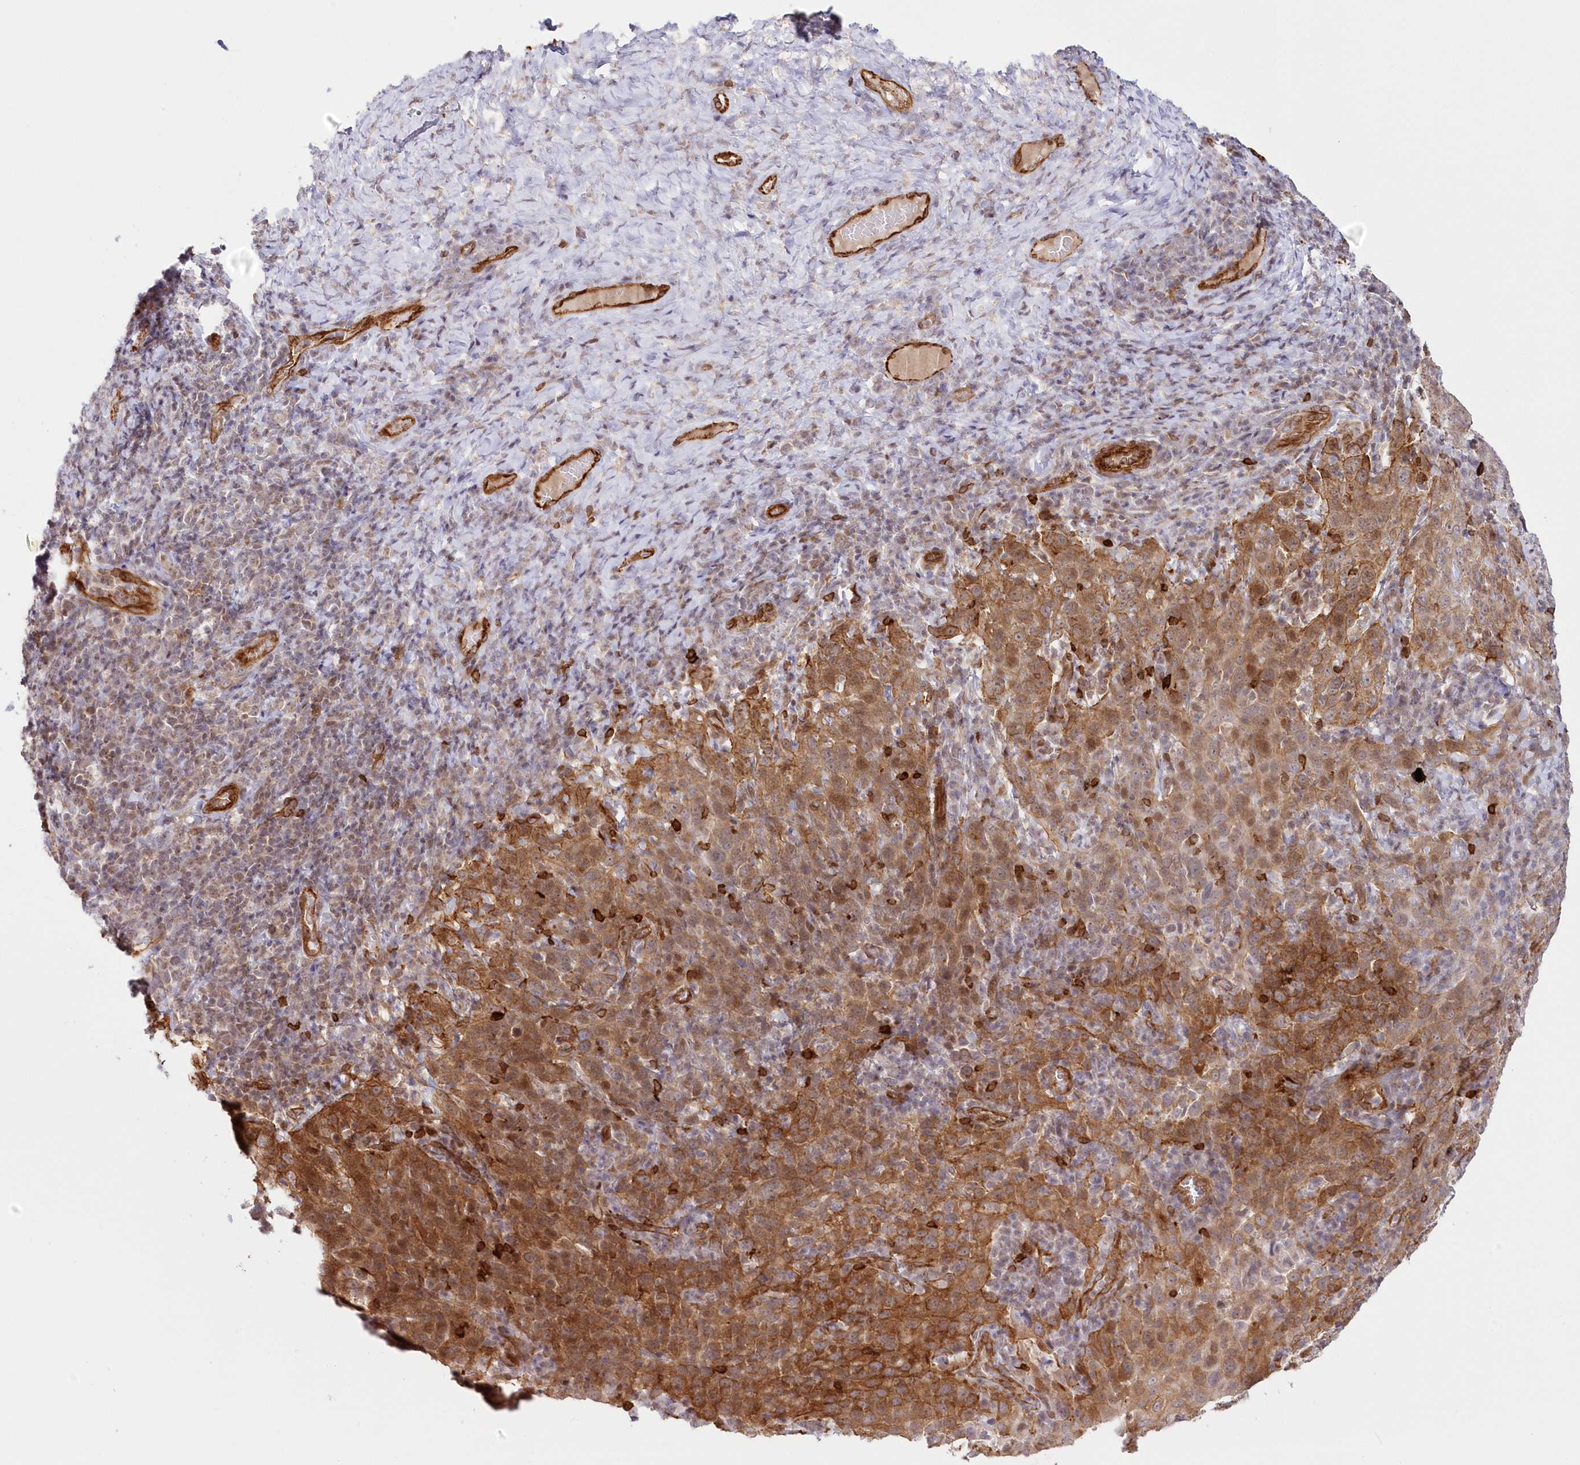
{"staining": {"intensity": "moderate", "quantity": ">75%", "location": "cytoplasmic/membranous,nuclear"}, "tissue": "cervical cancer", "cell_type": "Tumor cells", "image_type": "cancer", "snomed": [{"axis": "morphology", "description": "Squamous cell carcinoma, NOS"}, {"axis": "topography", "description": "Cervix"}], "caption": "An image of cervical squamous cell carcinoma stained for a protein reveals moderate cytoplasmic/membranous and nuclear brown staining in tumor cells. The staining is performed using DAB (3,3'-diaminobenzidine) brown chromogen to label protein expression. The nuclei are counter-stained blue using hematoxylin.", "gene": "AFAP1L2", "patient": {"sex": "female", "age": 46}}